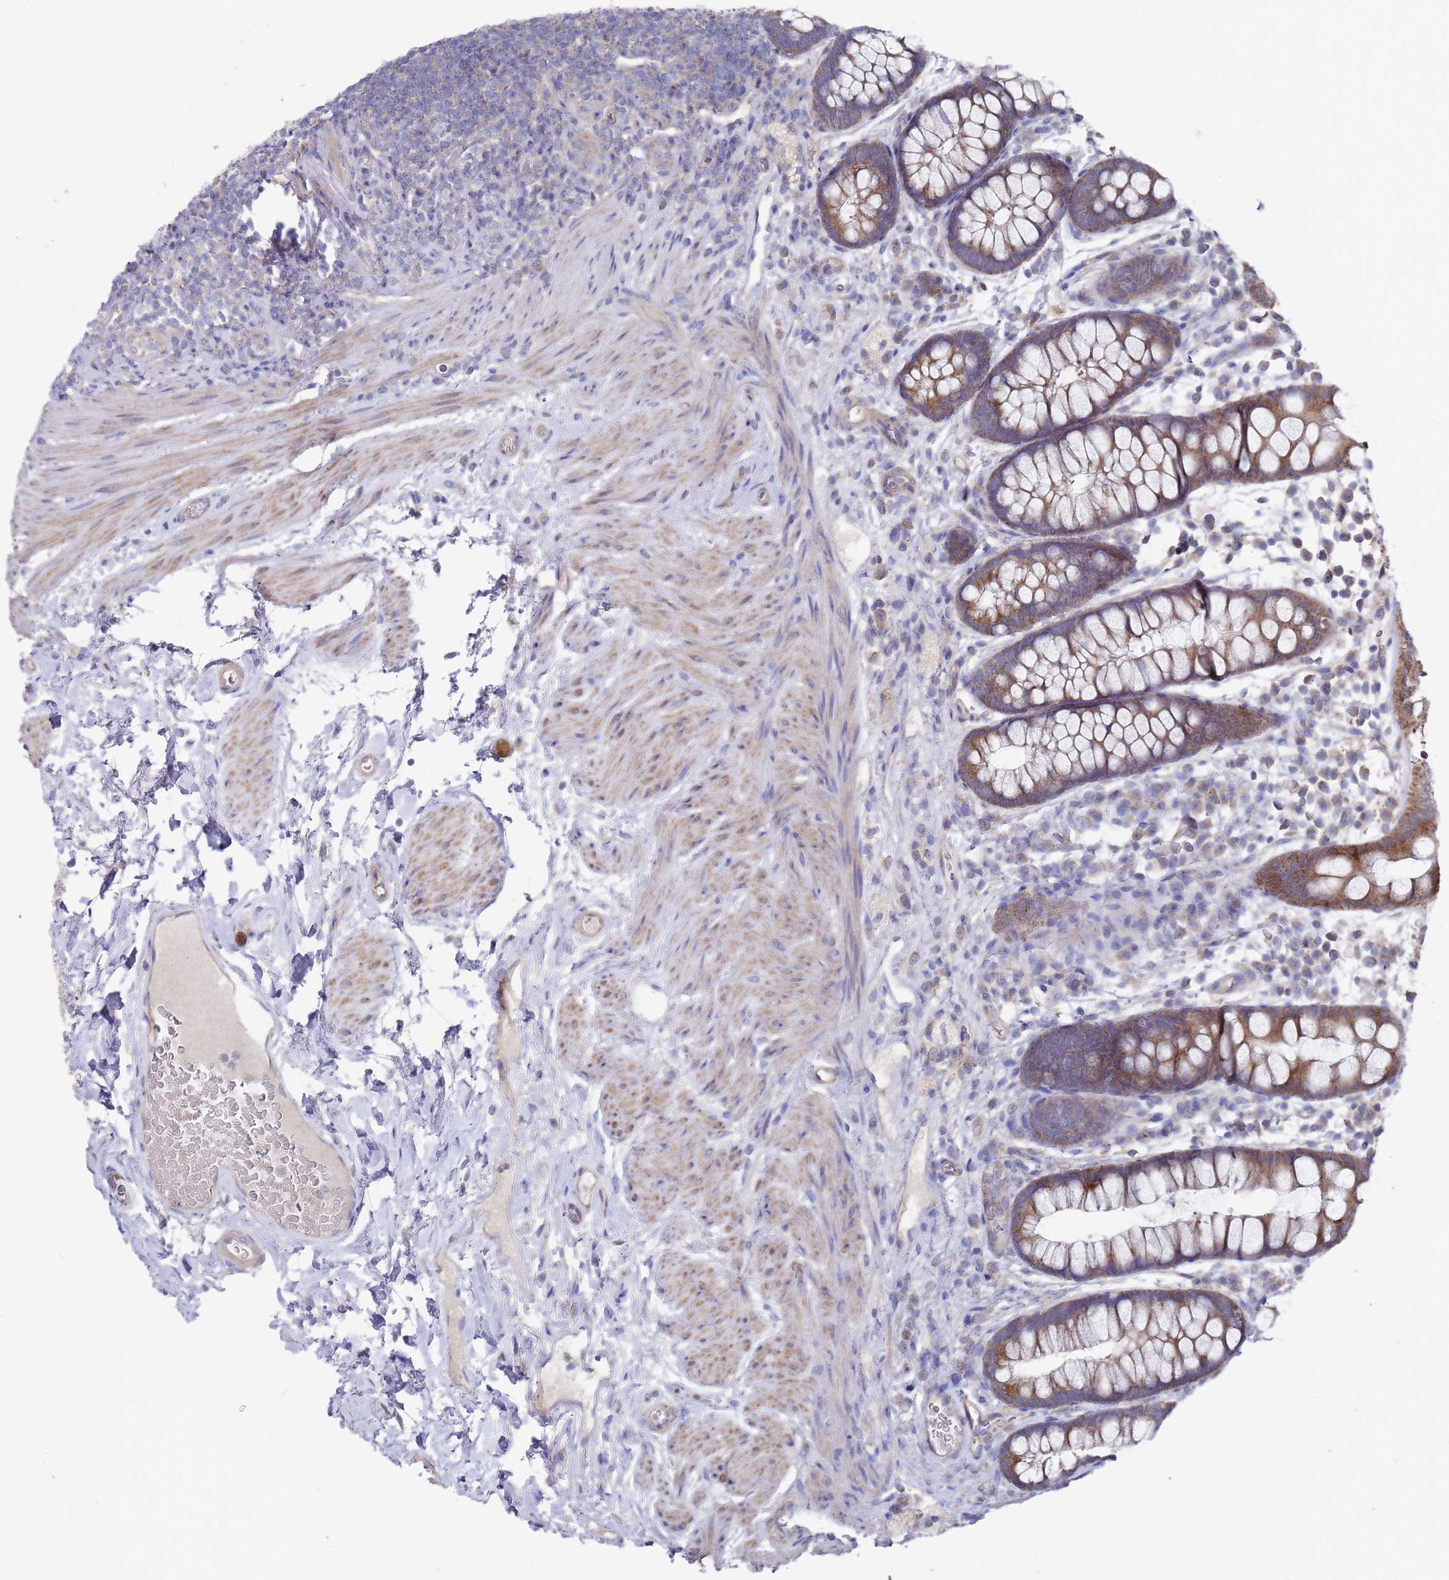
{"staining": {"intensity": "moderate", "quantity": ">75%", "location": "cytoplasmic/membranous"}, "tissue": "rectum", "cell_type": "Glandular cells", "image_type": "normal", "snomed": [{"axis": "morphology", "description": "Normal tissue, NOS"}, {"axis": "topography", "description": "Rectum"}, {"axis": "topography", "description": "Peripheral nerve tissue"}], "caption": "This histopathology image shows IHC staining of benign rectum, with medium moderate cytoplasmic/membranous positivity in approximately >75% of glandular cells.", "gene": "SCAPER", "patient": {"sex": "female", "age": 69}}